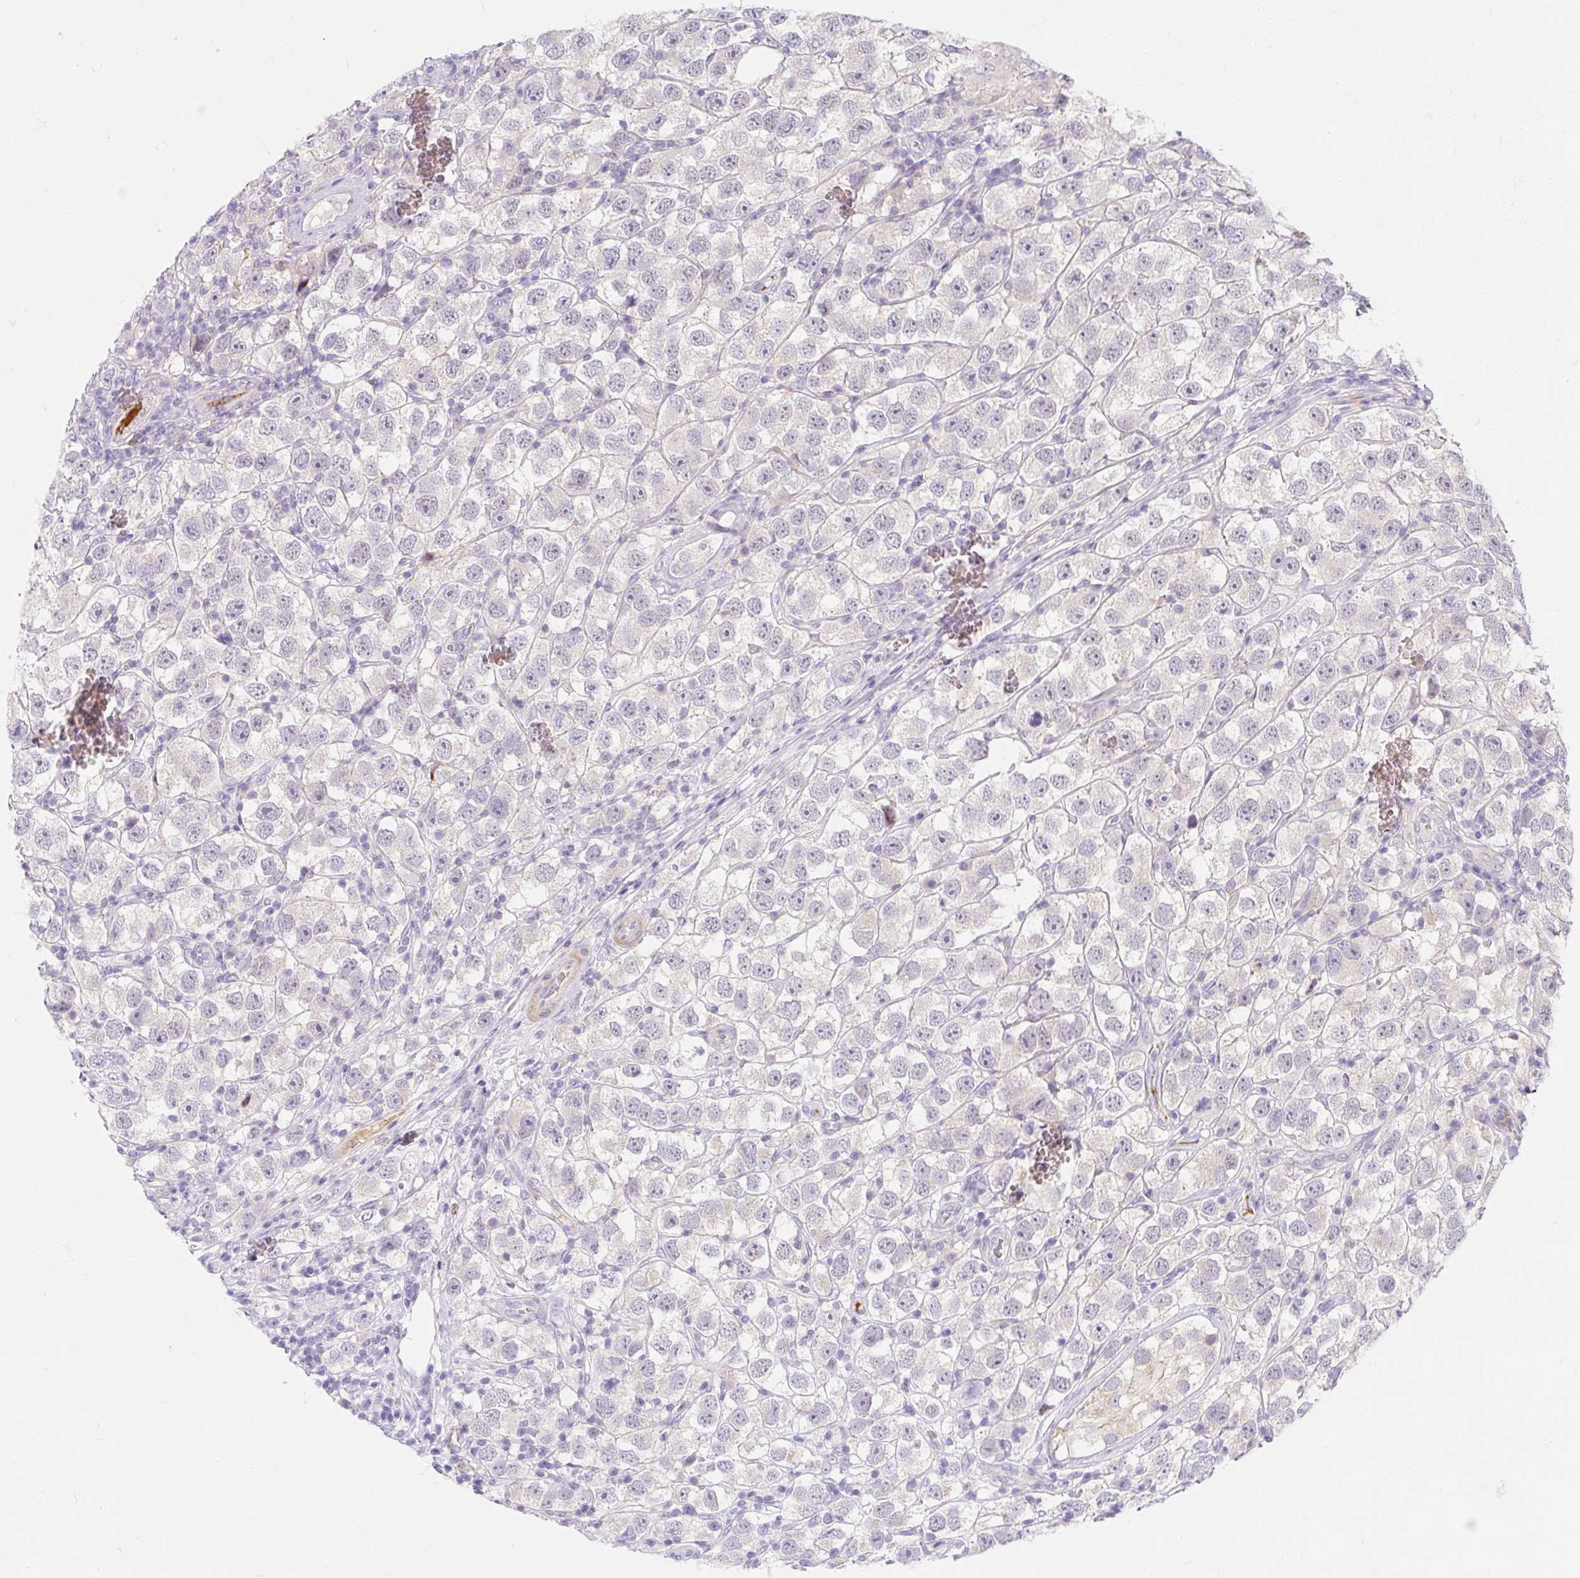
{"staining": {"intensity": "negative", "quantity": "none", "location": "none"}, "tissue": "testis cancer", "cell_type": "Tumor cells", "image_type": "cancer", "snomed": [{"axis": "morphology", "description": "Seminoma, NOS"}, {"axis": "topography", "description": "Testis"}], "caption": "Immunohistochemistry (IHC) image of neoplastic tissue: human testis cancer stained with DAB displays no significant protein expression in tumor cells.", "gene": "SLC28A1", "patient": {"sex": "male", "age": 26}}